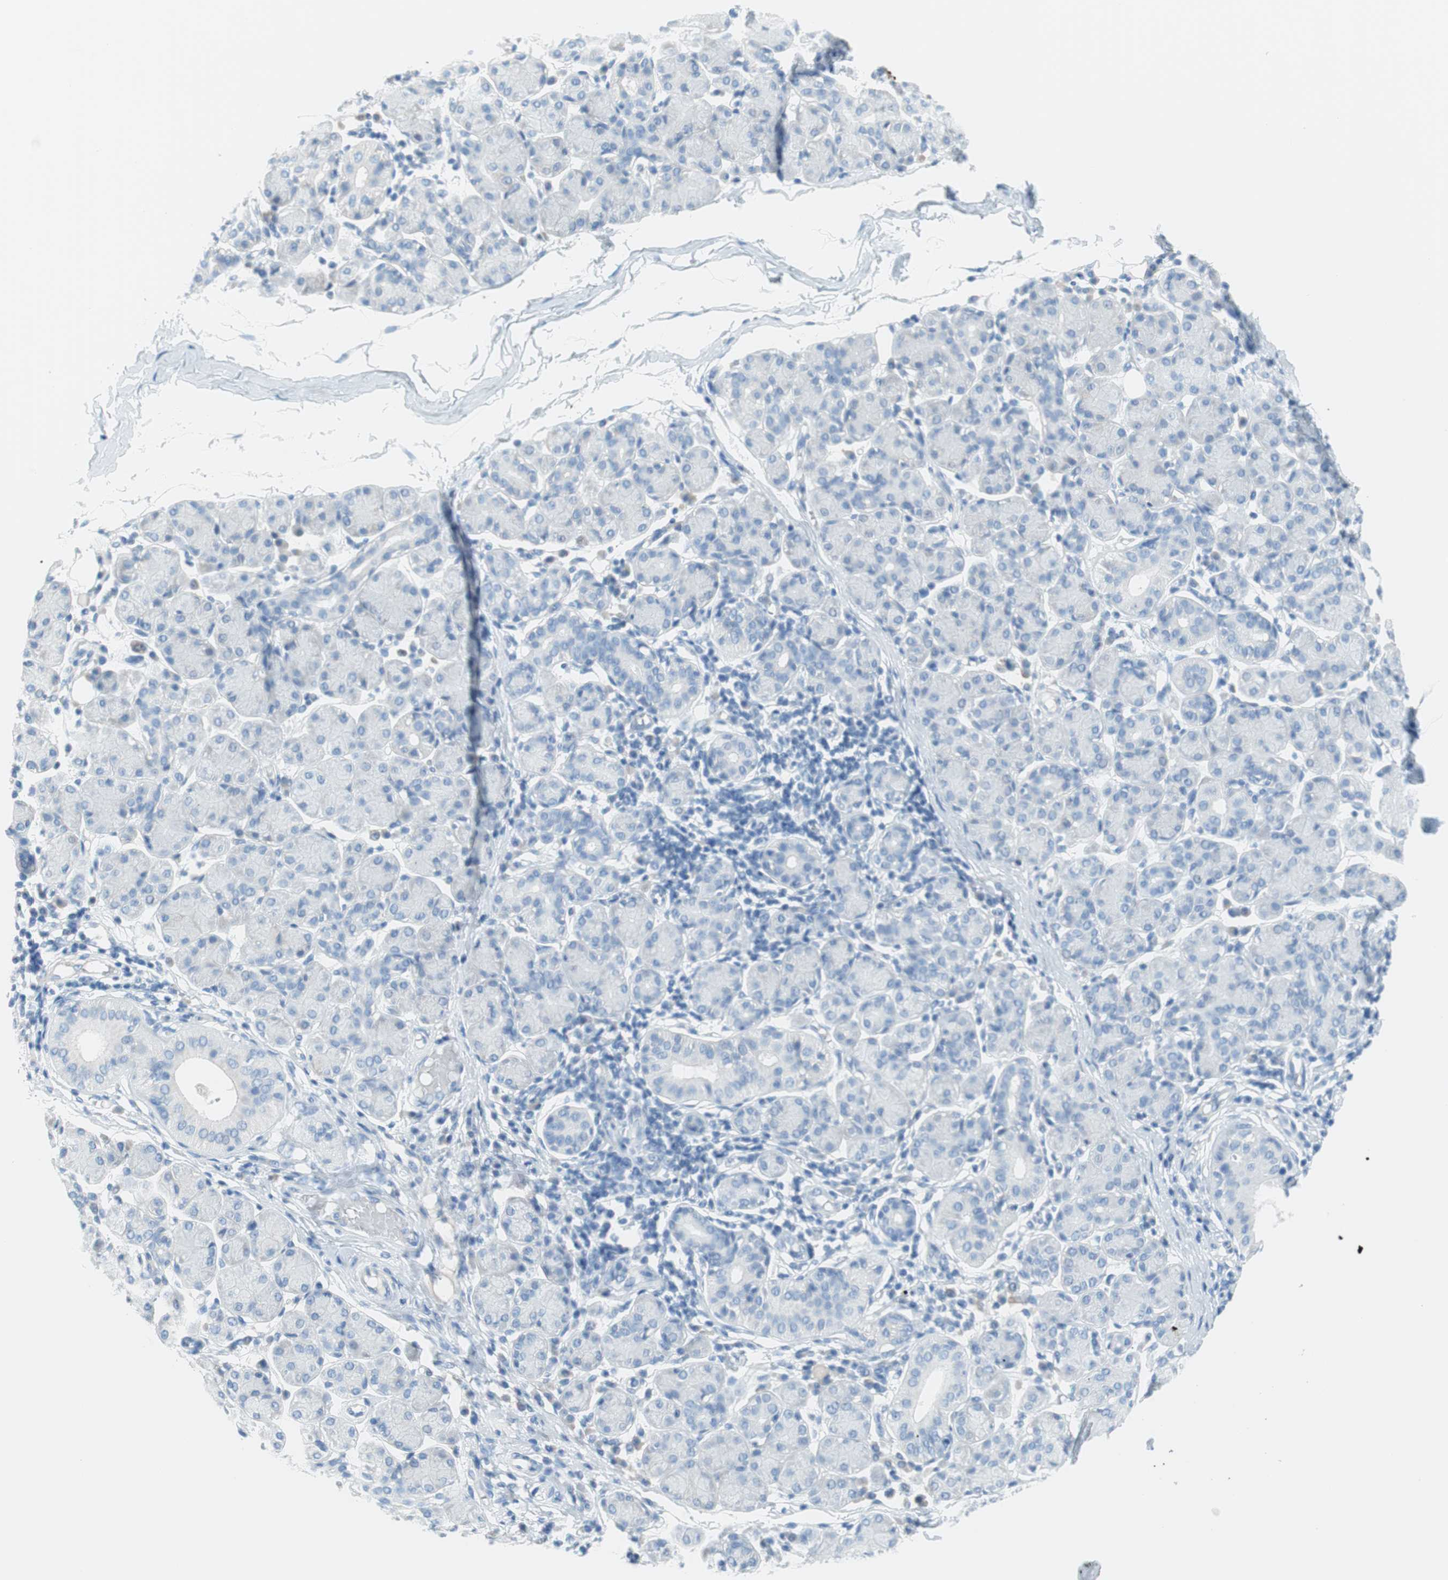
{"staining": {"intensity": "negative", "quantity": "none", "location": "none"}, "tissue": "salivary gland", "cell_type": "Glandular cells", "image_type": "normal", "snomed": [{"axis": "morphology", "description": "Normal tissue, NOS"}, {"axis": "morphology", "description": "Inflammation, NOS"}, {"axis": "topography", "description": "Lymph node"}, {"axis": "topography", "description": "Salivary gland"}], "caption": "Salivary gland stained for a protein using immunohistochemistry displays no expression glandular cells.", "gene": "MYH1", "patient": {"sex": "male", "age": 3}}